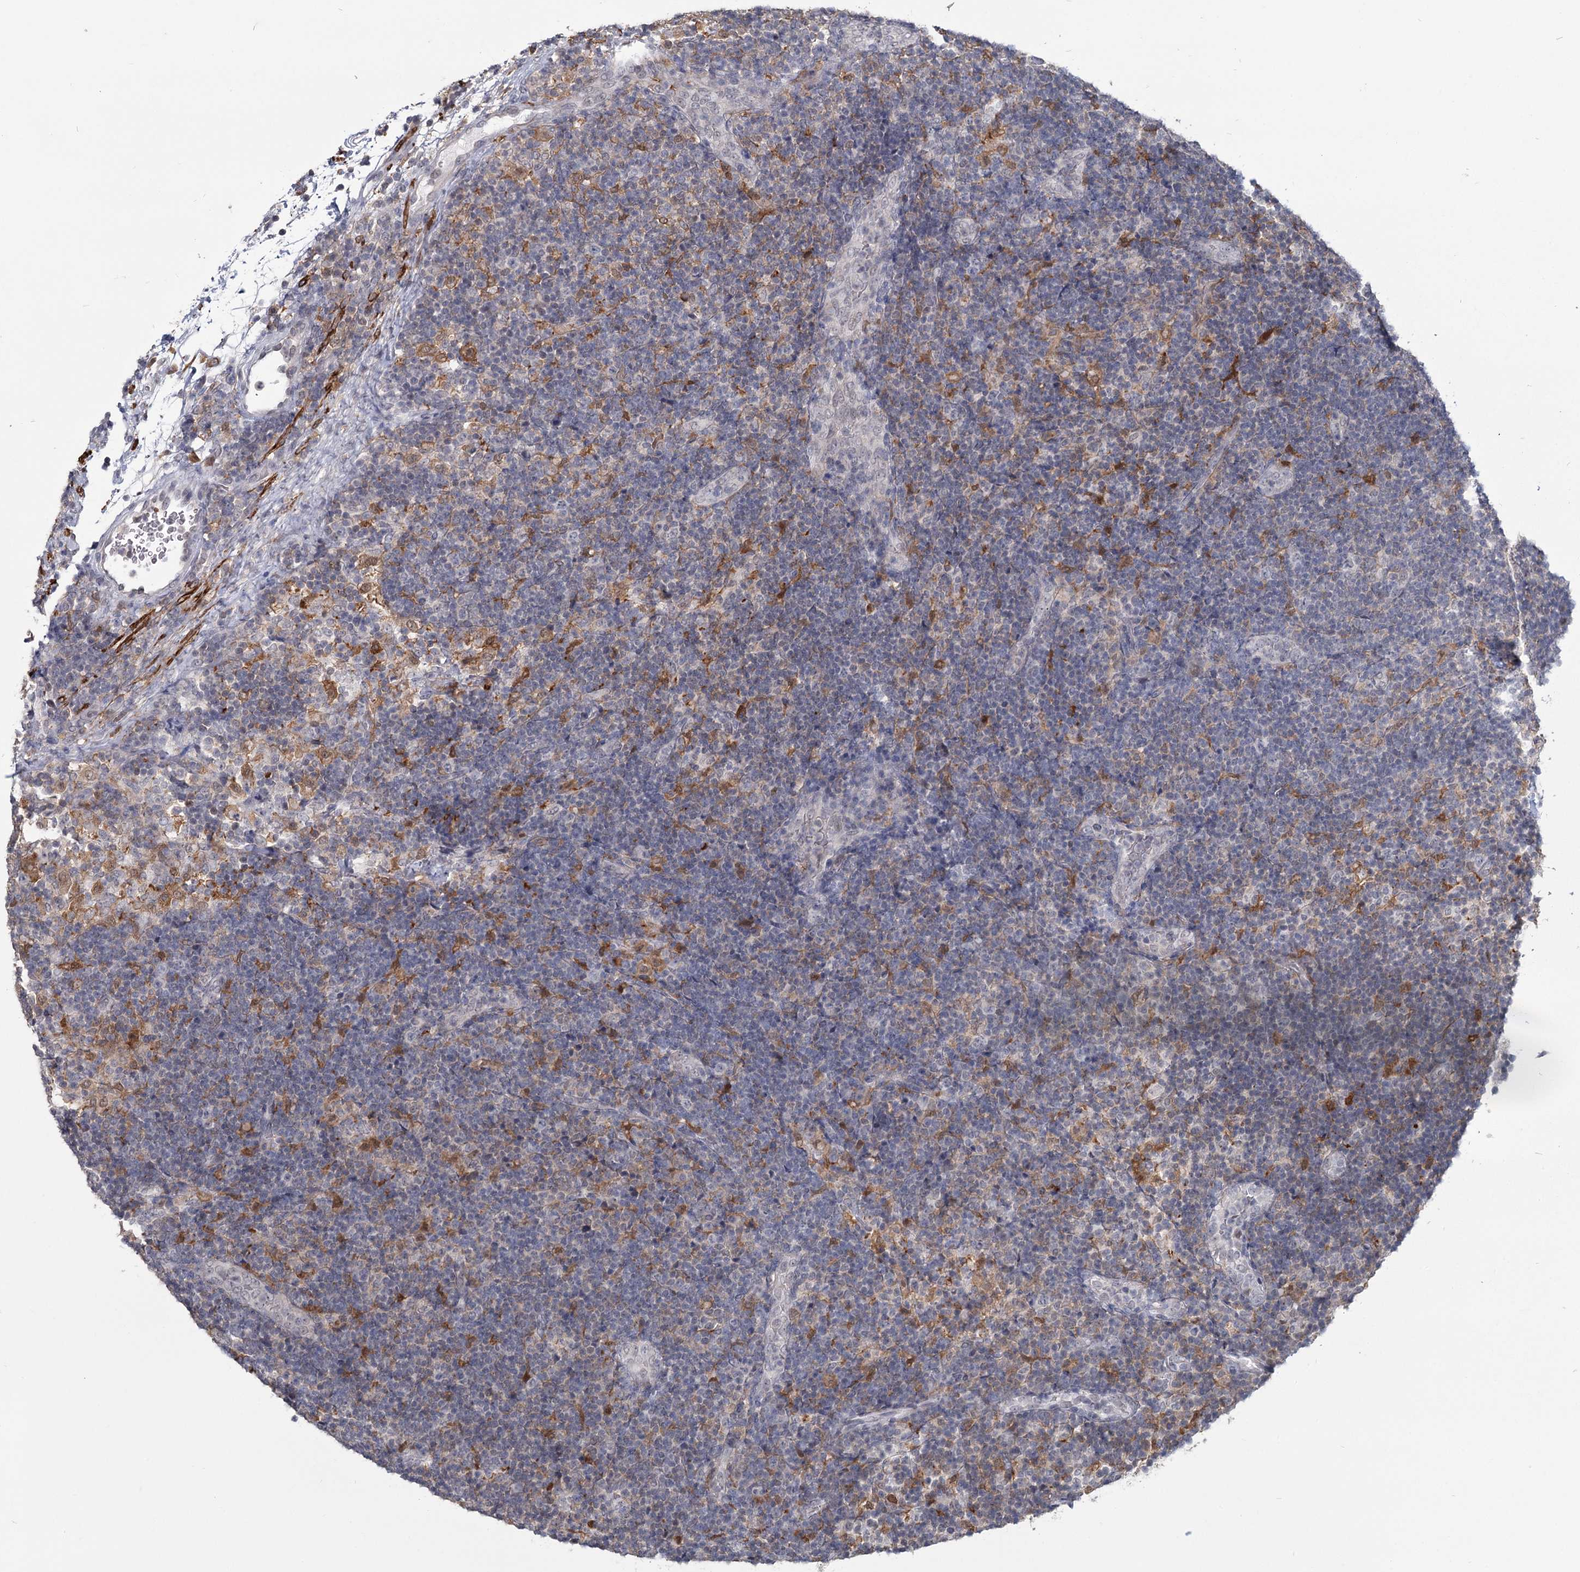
{"staining": {"intensity": "strong", "quantity": "<25%", "location": "cytoplasmic/membranous,nuclear"}, "tissue": "lymph node", "cell_type": "Germinal center cells", "image_type": "normal", "snomed": [{"axis": "morphology", "description": "Normal tissue, NOS"}, {"axis": "topography", "description": "Lymph node"}], "caption": "Protein analysis of unremarkable lymph node displays strong cytoplasmic/membranous,nuclear staining in about <25% of germinal center cells. The staining was performed using DAB, with brown indicating positive protein expression. Nuclei are stained blue with hematoxylin.", "gene": "TMEM70", "patient": {"sex": "female", "age": 22}}